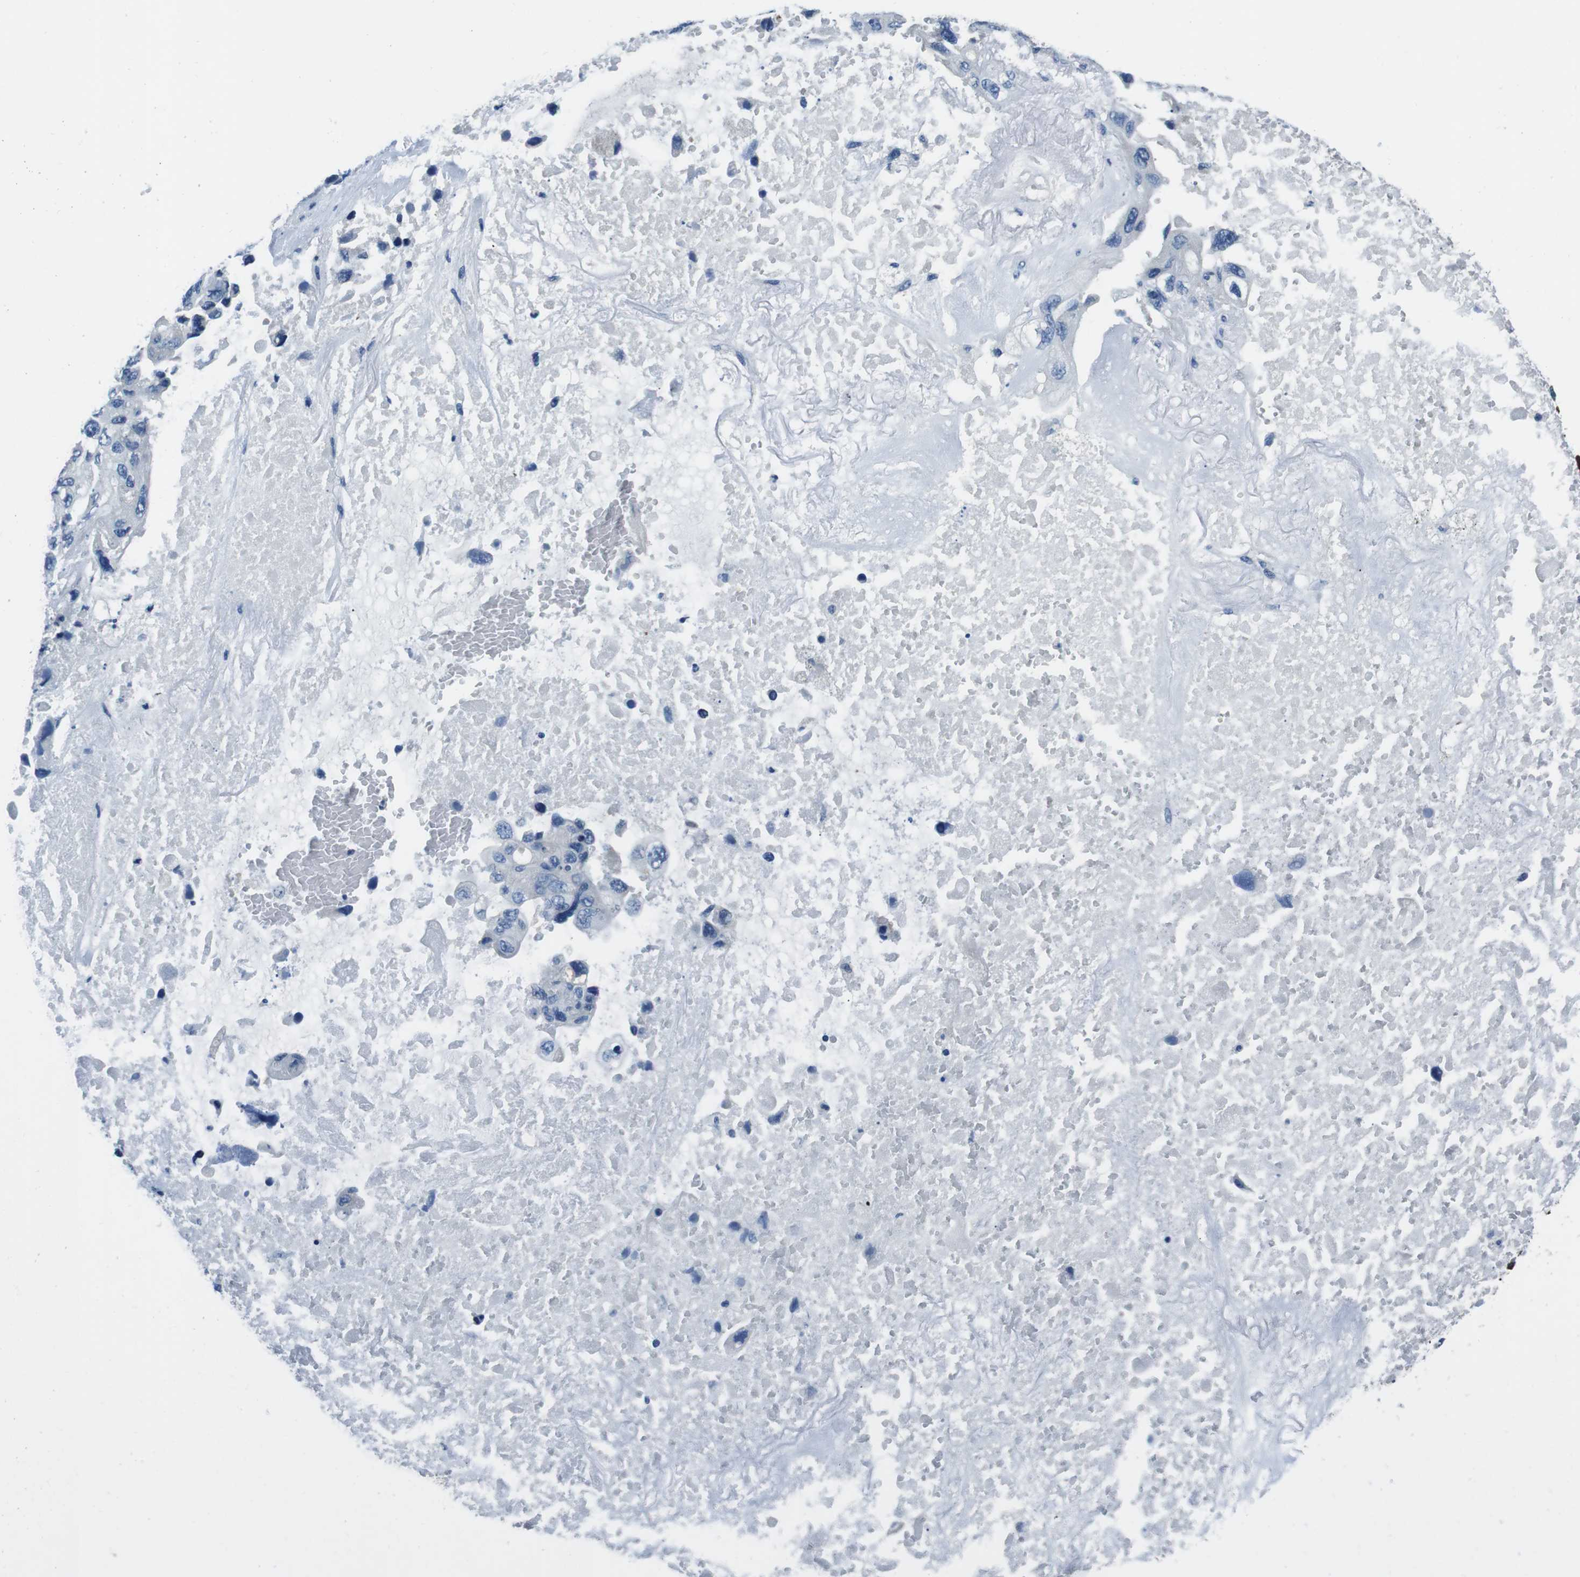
{"staining": {"intensity": "negative", "quantity": "none", "location": "none"}, "tissue": "lung cancer", "cell_type": "Tumor cells", "image_type": "cancer", "snomed": [{"axis": "morphology", "description": "Squamous cell carcinoma, NOS"}, {"axis": "topography", "description": "Lung"}], "caption": "Image shows no significant protein expression in tumor cells of squamous cell carcinoma (lung).", "gene": "CASQ1", "patient": {"sex": "female", "age": 73}}